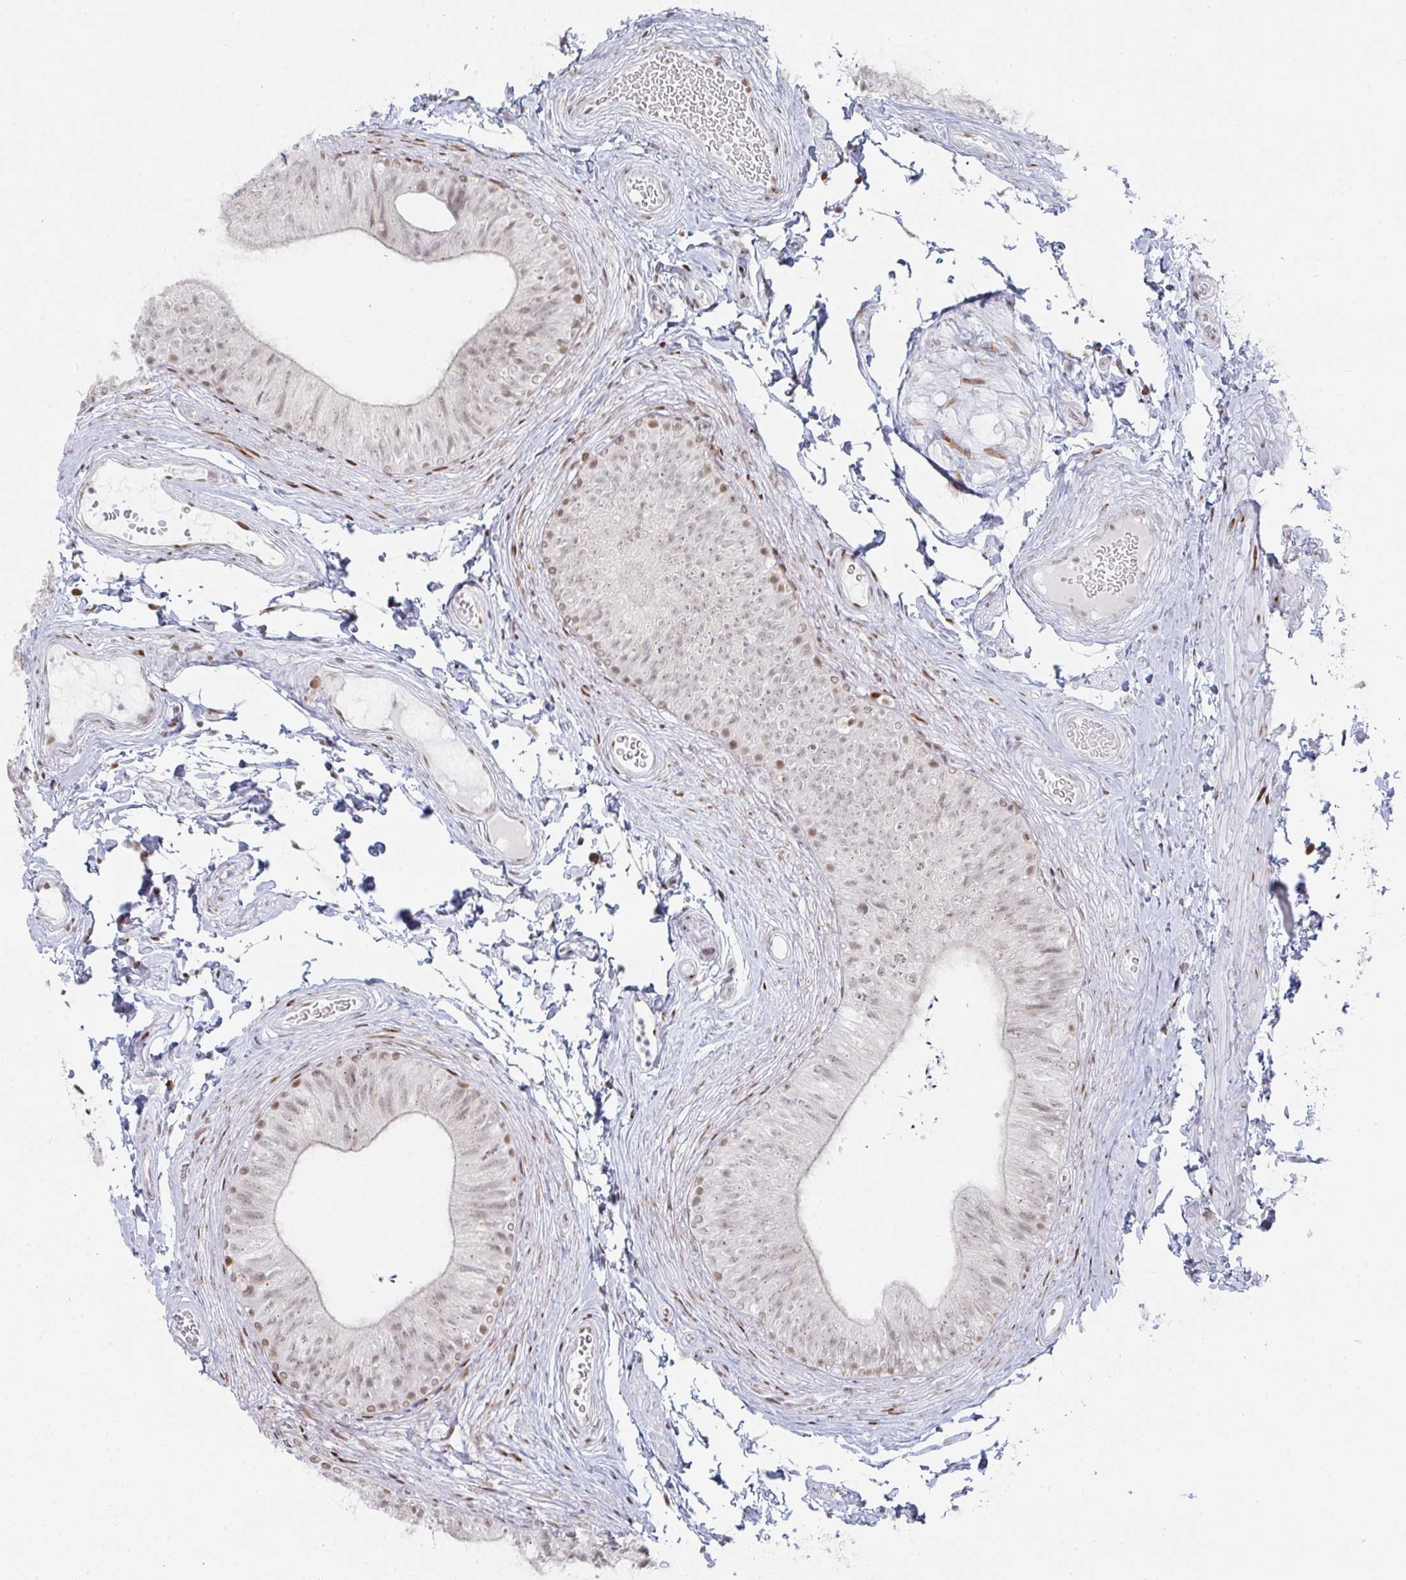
{"staining": {"intensity": "moderate", "quantity": ">75%", "location": "nuclear"}, "tissue": "epididymis", "cell_type": "Glandular cells", "image_type": "normal", "snomed": [{"axis": "morphology", "description": "Normal tissue, NOS"}, {"axis": "topography", "description": "Epididymis, spermatic cord, NOS"}, {"axis": "topography", "description": "Epididymis"}, {"axis": "topography", "description": "Peripheral nerve tissue"}], "caption": "Immunohistochemical staining of benign human epididymis shows >75% levels of moderate nuclear protein expression in about >75% of glandular cells. (Brightfield microscopy of DAB IHC at high magnification).", "gene": "POU2AF2", "patient": {"sex": "male", "age": 29}}